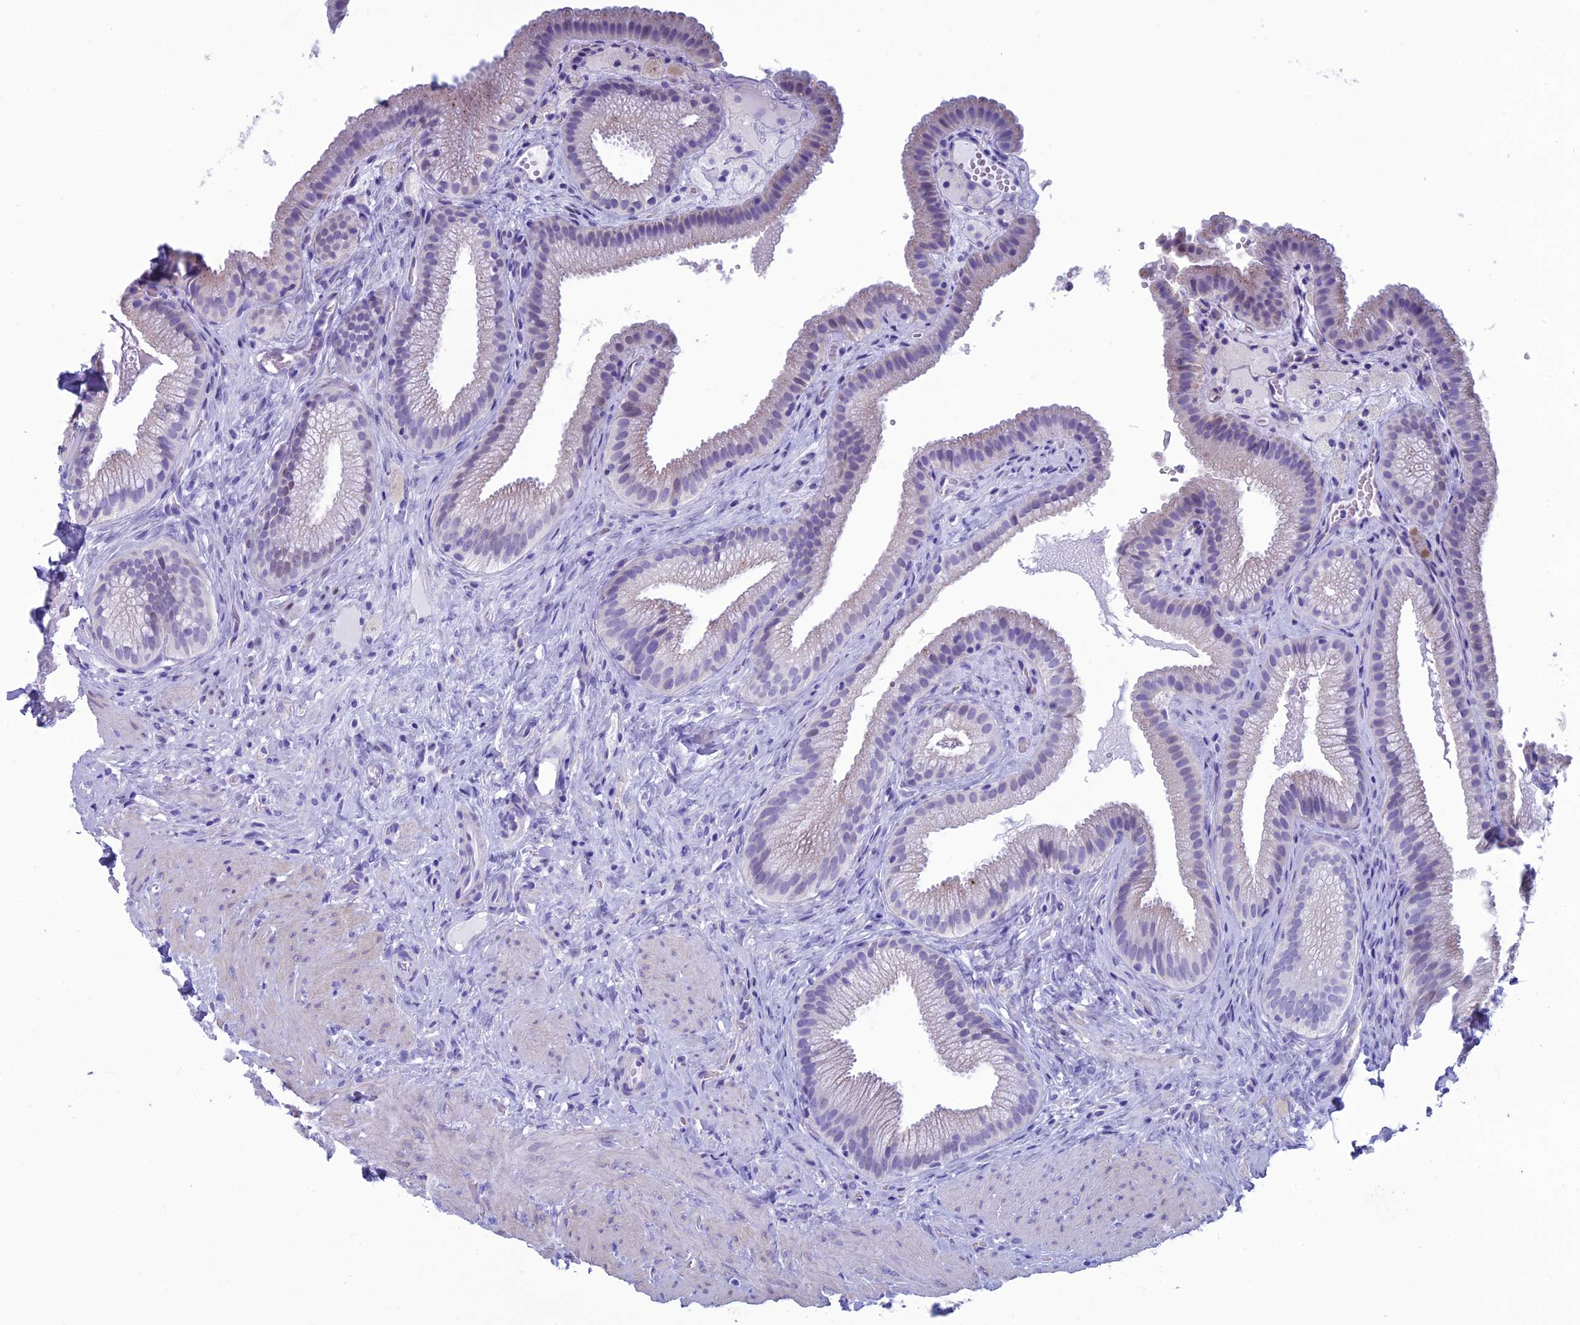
{"staining": {"intensity": "moderate", "quantity": "<25%", "location": "cytoplasmic/membranous,nuclear"}, "tissue": "gallbladder", "cell_type": "Glandular cells", "image_type": "normal", "snomed": [{"axis": "morphology", "description": "Normal tissue, NOS"}, {"axis": "morphology", "description": "Inflammation, NOS"}, {"axis": "topography", "description": "Gallbladder"}], "caption": "IHC histopathology image of unremarkable gallbladder stained for a protein (brown), which displays low levels of moderate cytoplasmic/membranous,nuclear staining in about <25% of glandular cells.", "gene": "FAM169A", "patient": {"sex": "male", "age": 51}}